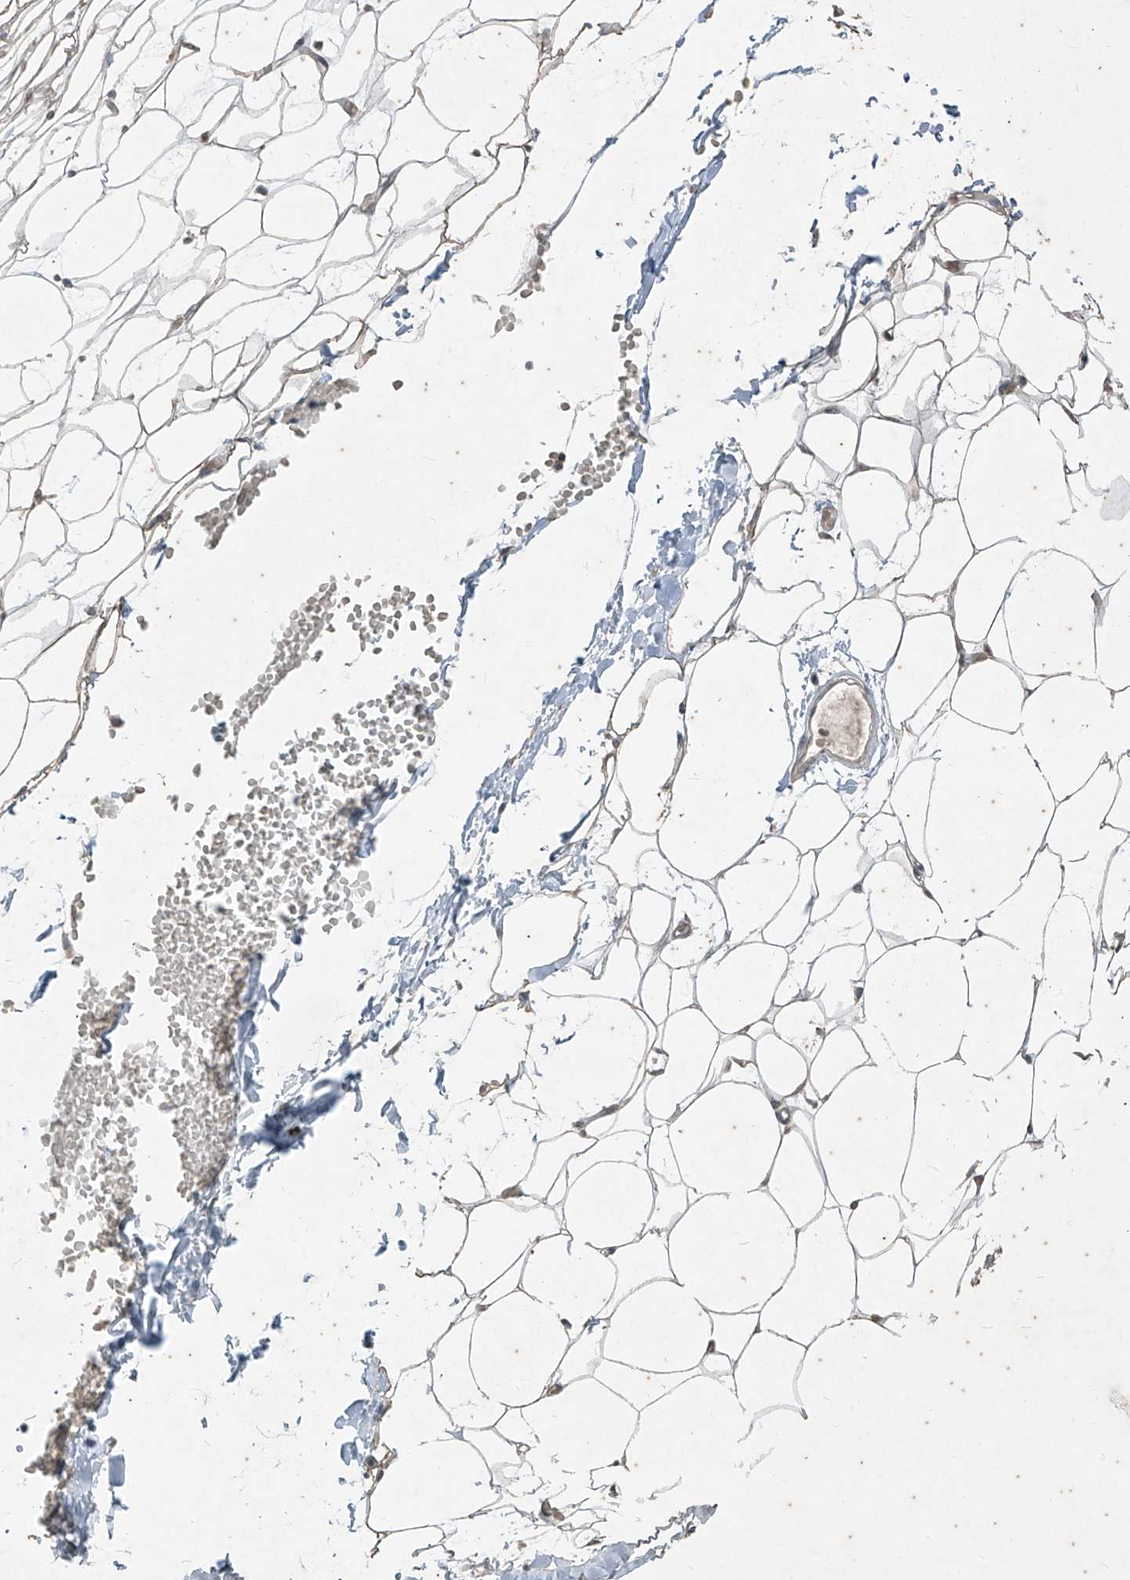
{"staining": {"intensity": "weak", "quantity": "25%-75%", "location": "nuclear"}, "tissue": "adipose tissue", "cell_type": "Adipocytes", "image_type": "normal", "snomed": [{"axis": "morphology", "description": "Normal tissue, NOS"}, {"axis": "topography", "description": "Breast"}], "caption": "Approximately 25%-75% of adipocytes in benign adipose tissue display weak nuclear protein expression as visualized by brown immunohistochemical staining.", "gene": "ZNF354B", "patient": {"sex": "female", "age": 23}}